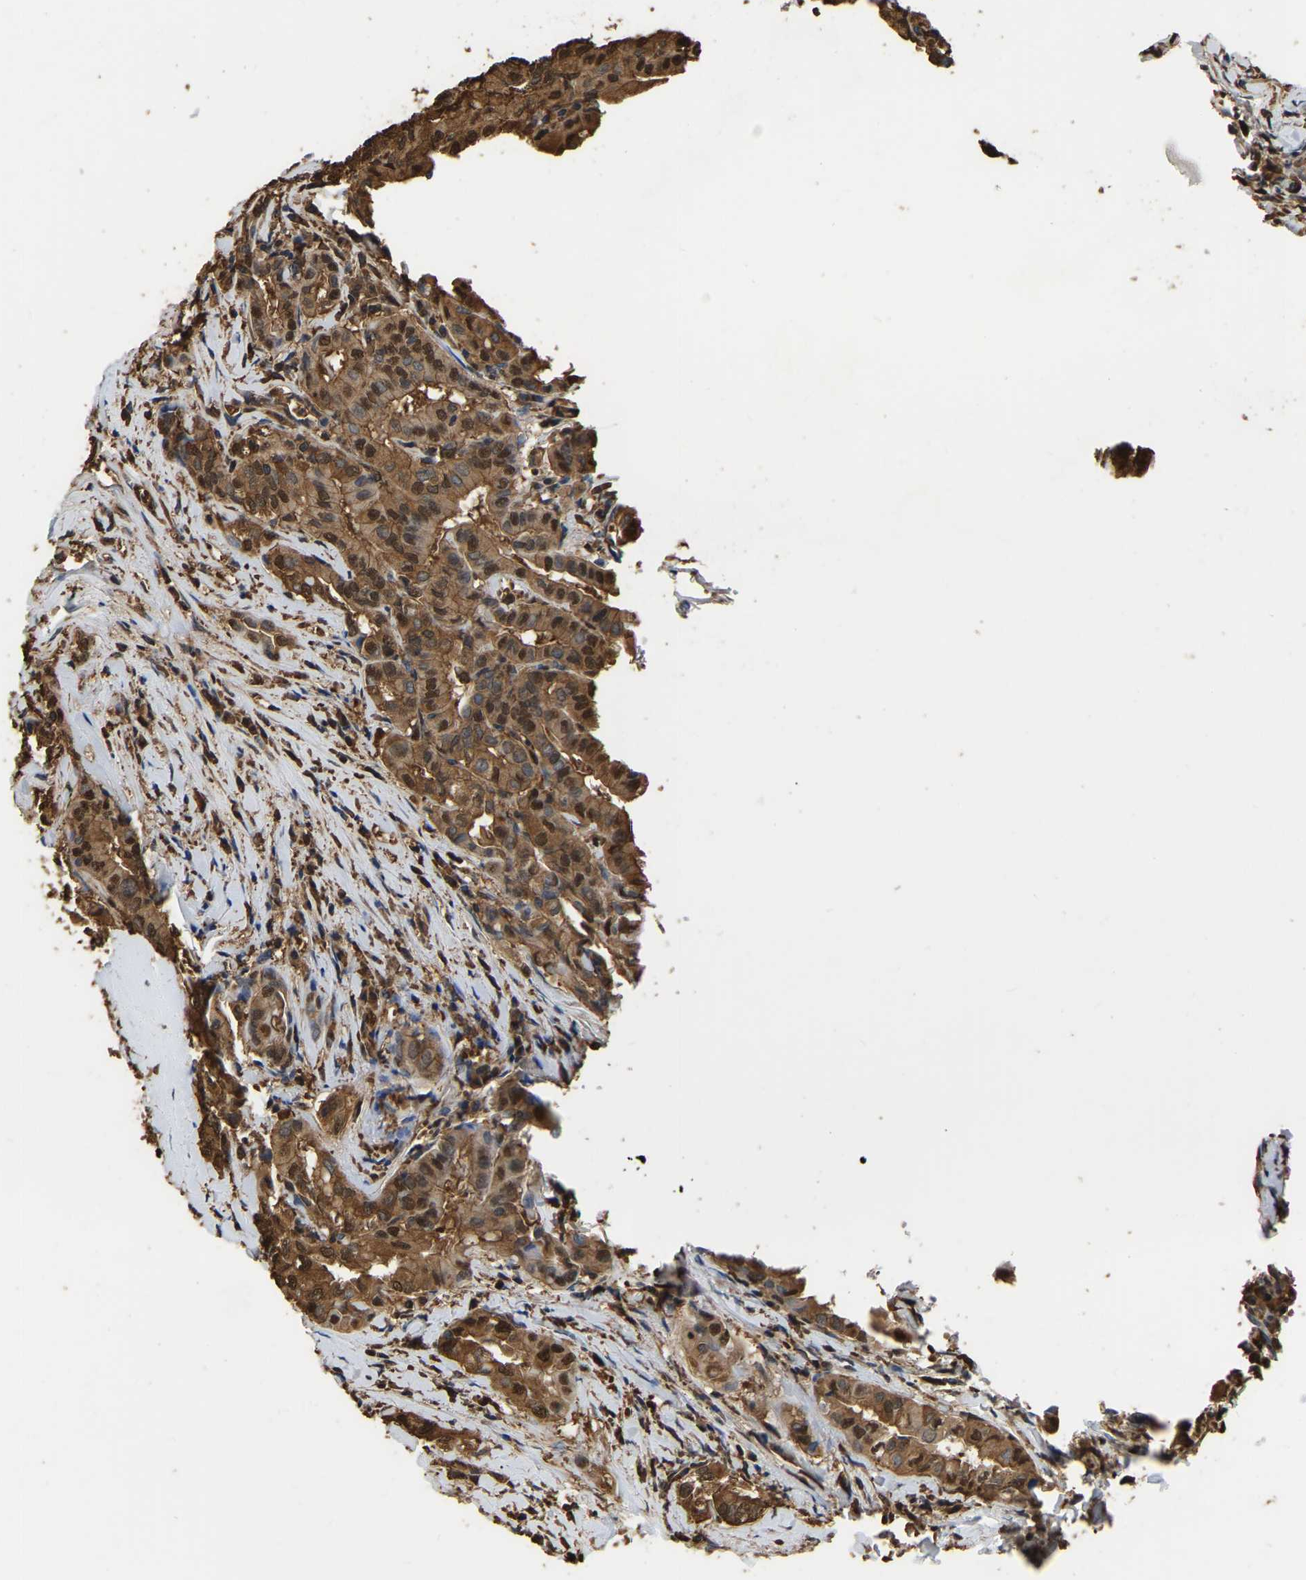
{"staining": {"intensity": "moderate", "quantity": ">75%", "location": "cytoplasmic/membranous,nuclear"}, "tissue": "thyroid cancer", "cell_type": "Tumor cells", "image_type": "cancer", "snomed": [{"axis": "morphology", "description": "Papillary adenocarcinoma, NOS"}, {"axis": "topography", "description": "Thyroid gland"}], "caption": "Immunohistochemistry image of human thyroid cancer (papillary adenocarcinoma) stained for a protein (brown), which shows medium levels of moderate cytoplasmic/membranous and nuclear staining in approximately >75% of tumor cells.", "gene": "LDHB", "patient": {"sex": "female", "age": 42}}